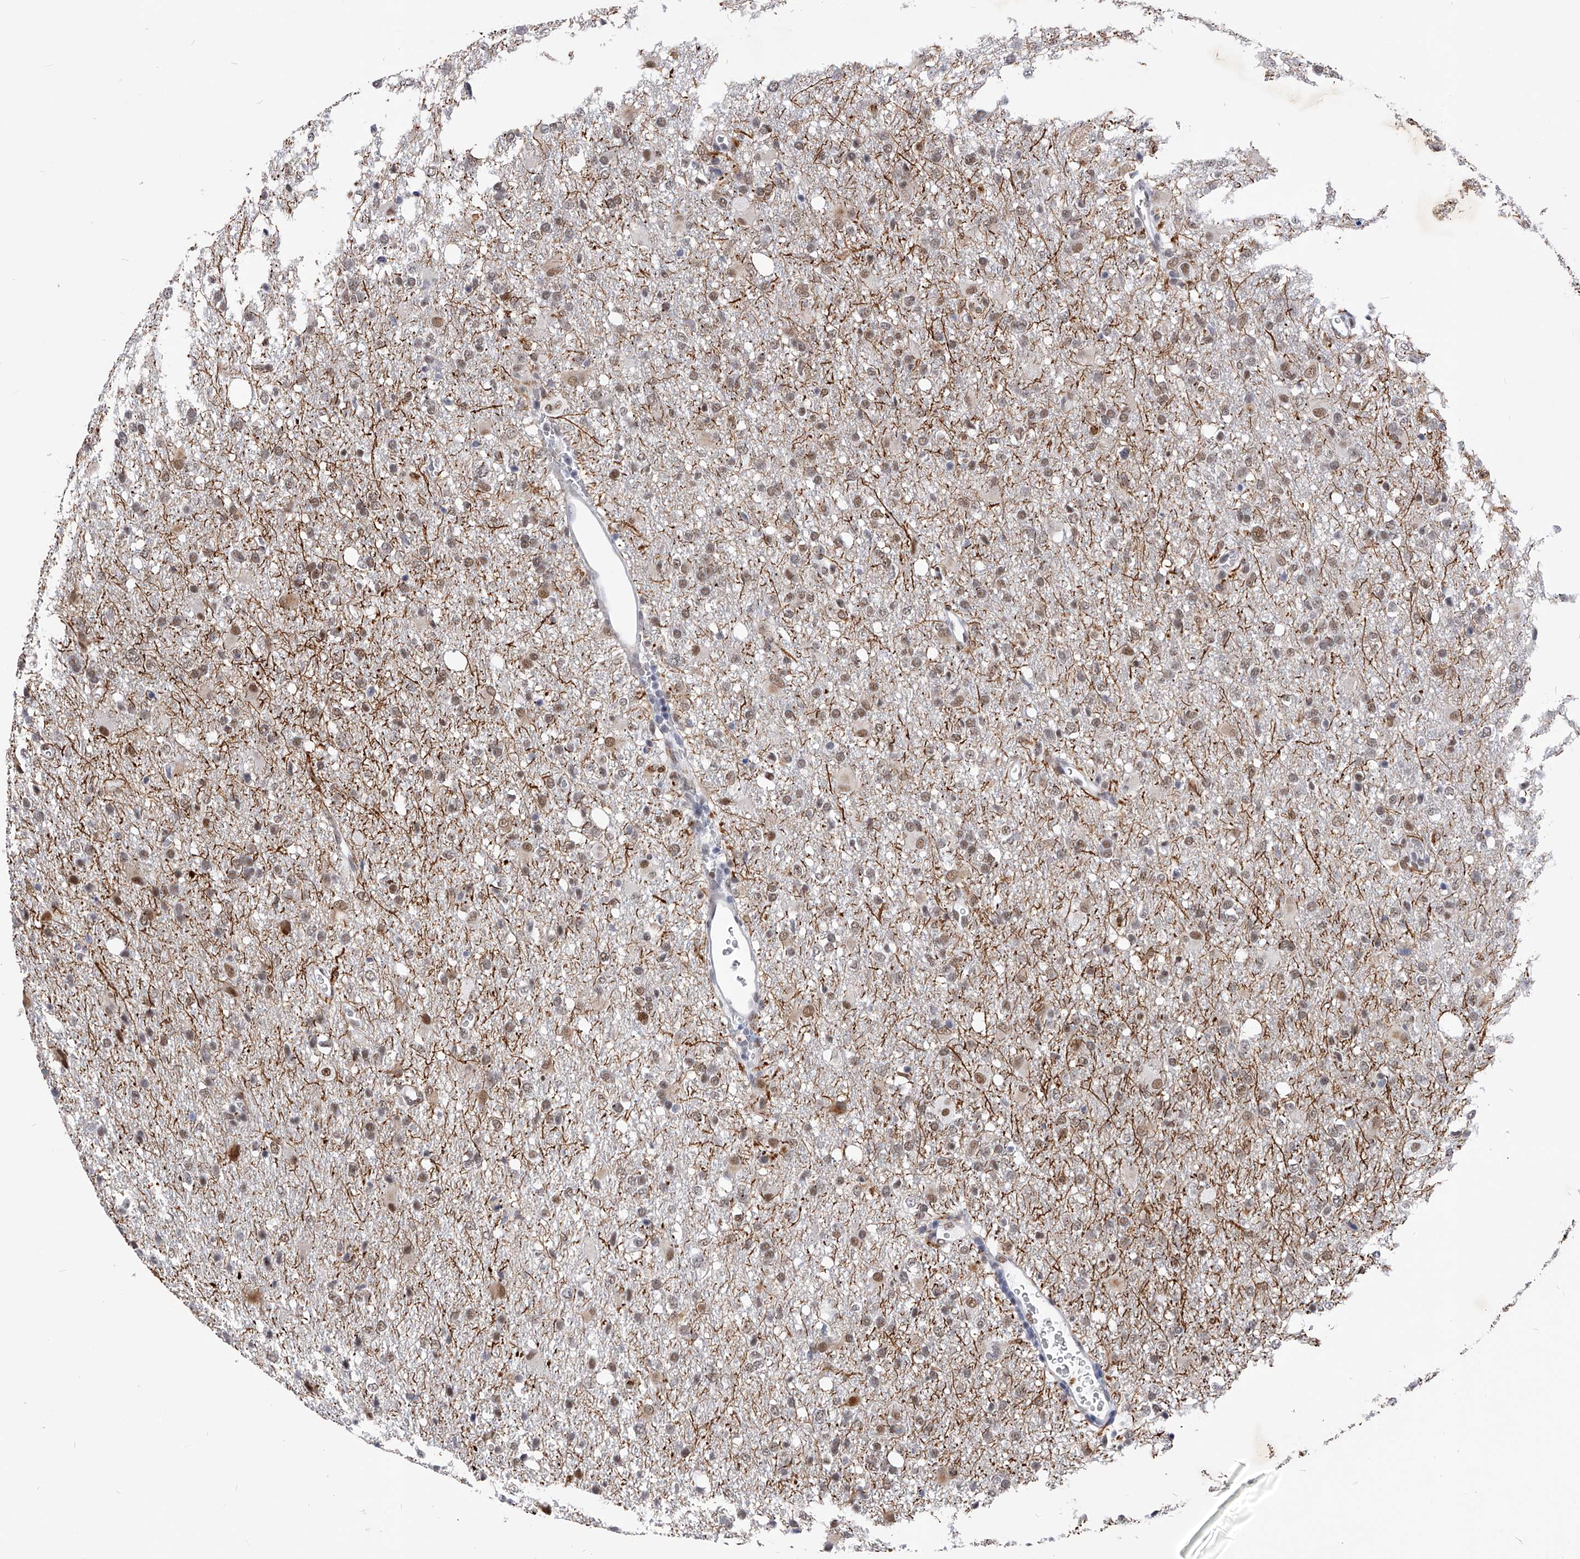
{"staining": {"intensity": "moderate", "quantity": ">75%", "location": "nuclear"}, "tissue": "glioma", "cell_type": "Tumor cells", "image_type": "cancer", "snomed": [{"axis": "morphology", "description": "Glioma, malignant, High grade"}, {"axis": "topography", "description": "Brain"}], "caption": "Moderate nuclear protein positivity is seen in approximately >75% of tumor cells in glioma.", "gene": "TESK2", "patient": {"sex": "female", "age": 57}}